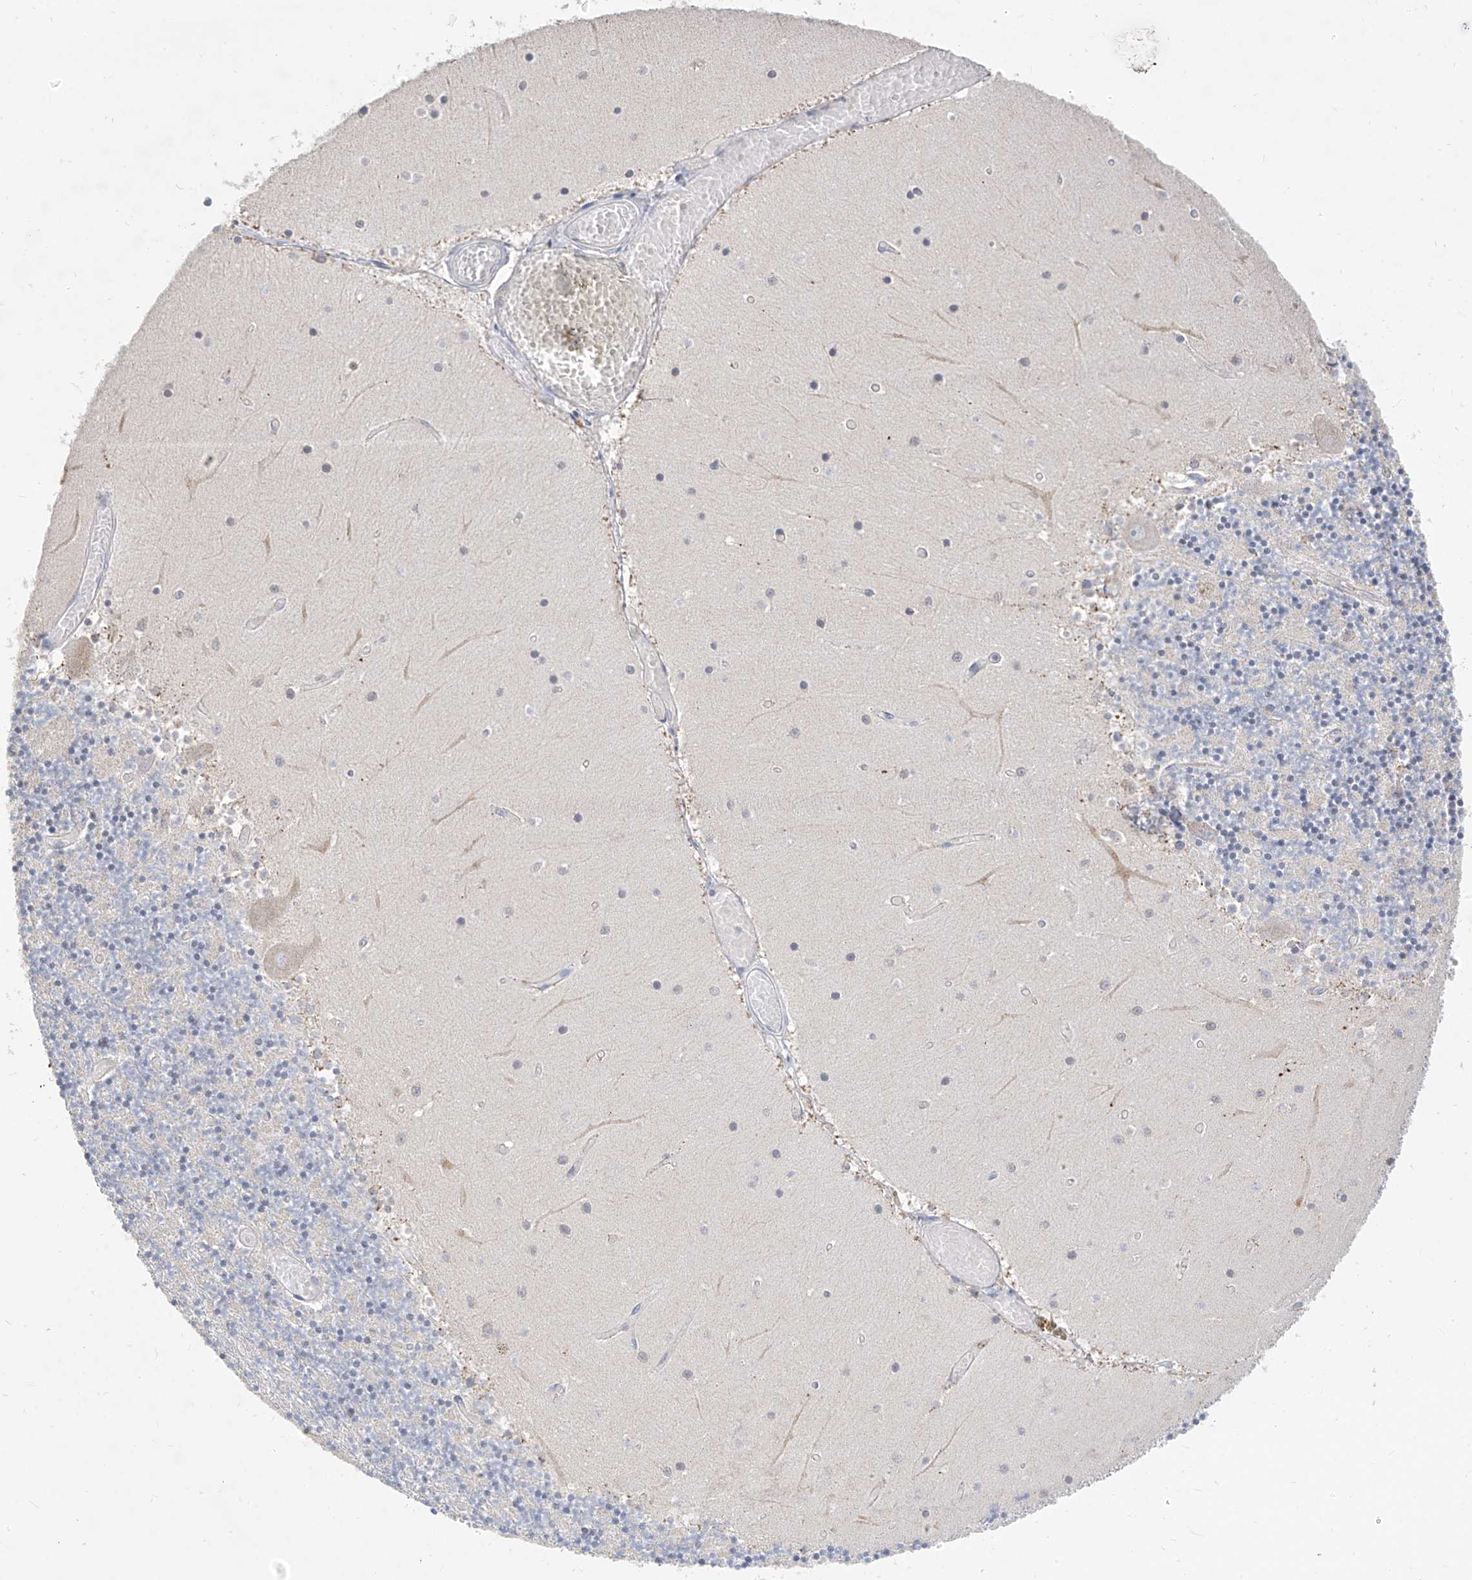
{"staining": {"intensity": "weak", "quantity": ">75%", "location": "cytoplasmic/membranous"}, "tissue": "cerebellum", "cell_type": "Cells in granular layer", "image_type": "normal", "snomed": [{"axis": "morphology", "description": "Normal tissue, NOS"}, {"axis": "topography", "description": "Cerebellum"}], "caption": "Immunohistochemistry (IHC) histopathology image of normal cerebellum stained for a protein (brown), which reveals low levels of weak cytoplasmic/membranous positivity in approximately >75% of cells in granular layer.", "gene": "RASA2", "patient": {"sex": "female", "age": 28}}